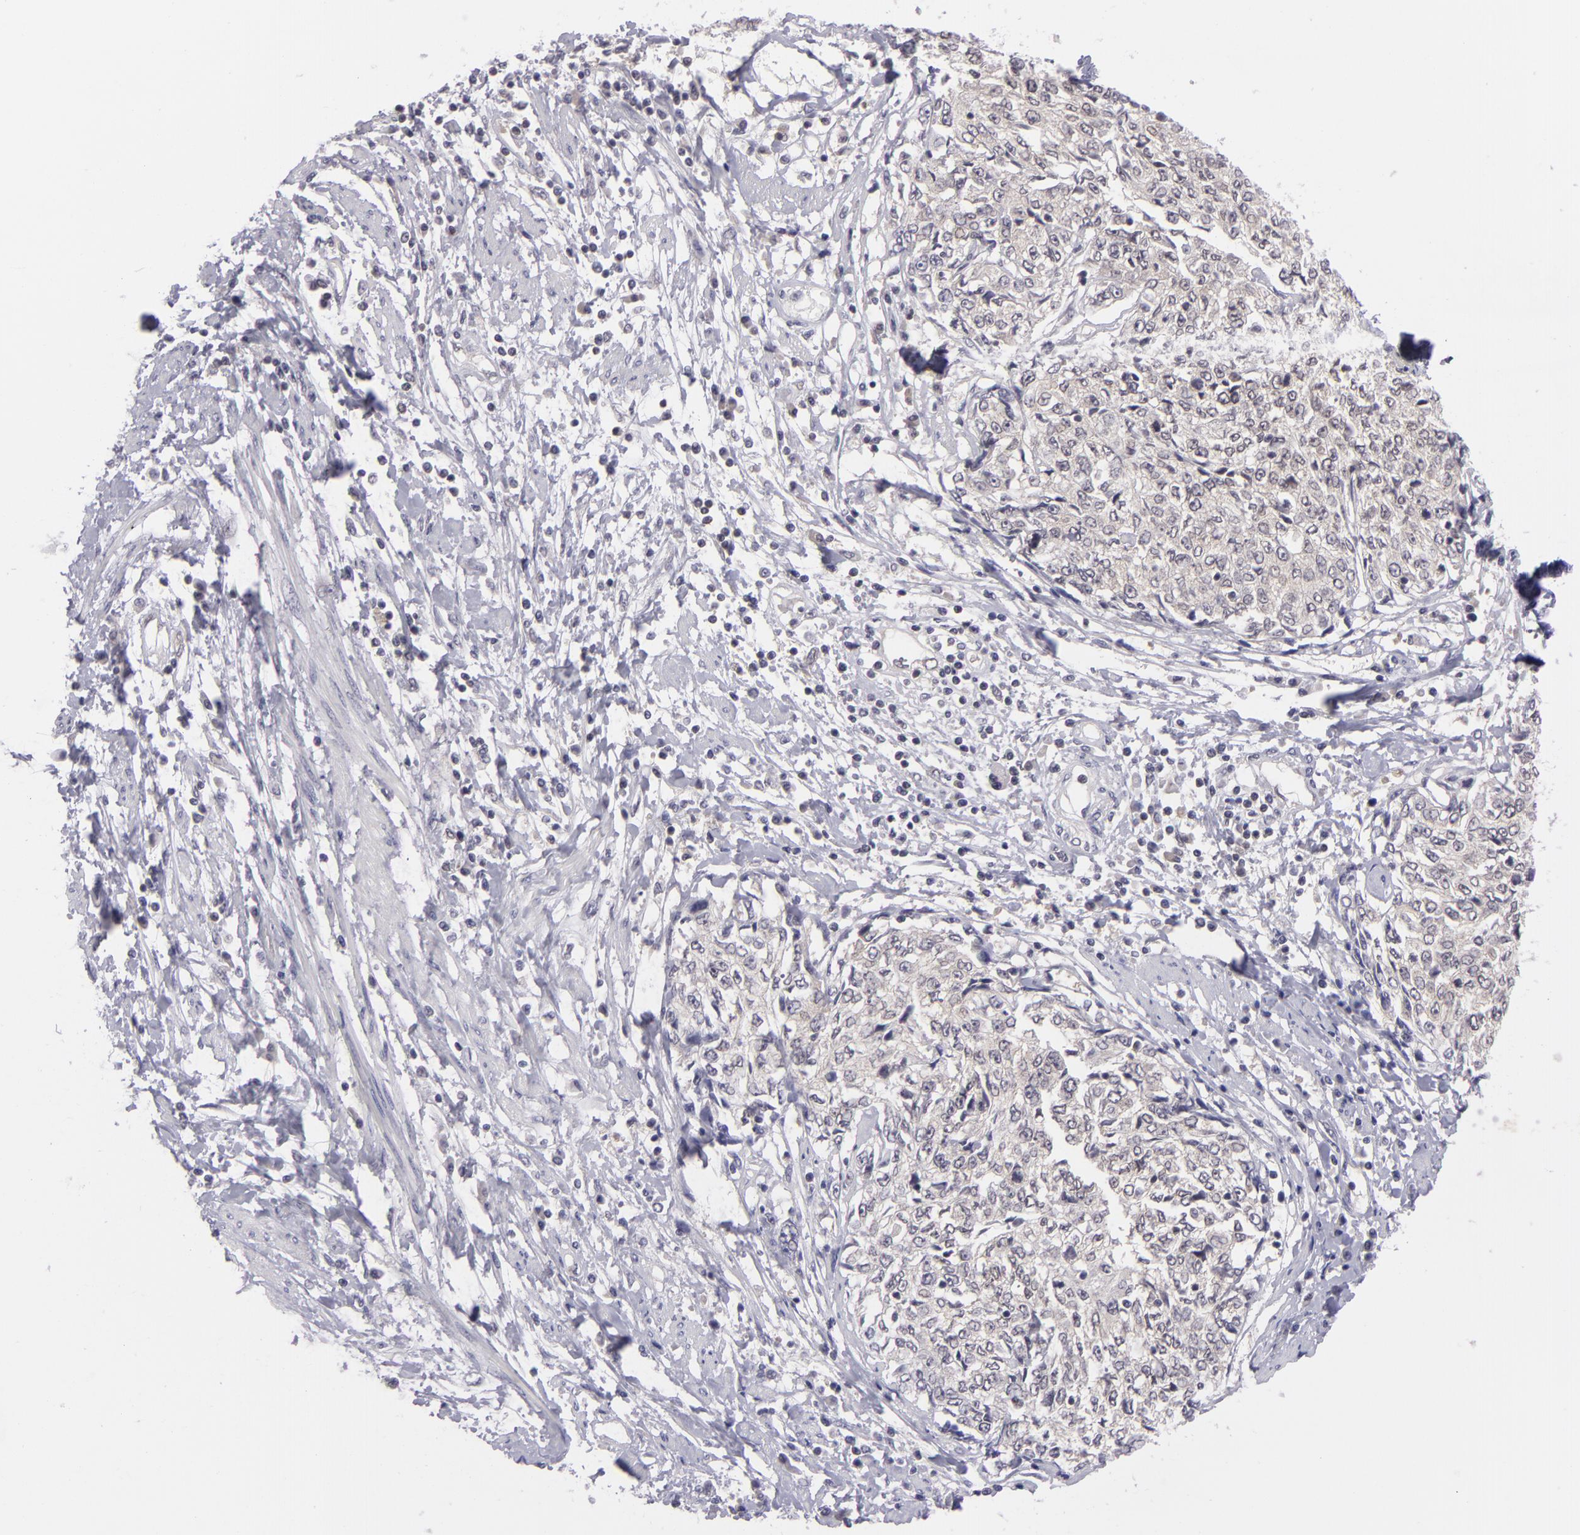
{"staining": {"intensity": "weak", "quantity": "<25%", "location": "cytoplasmic/membranous"}, "tissue": "cervical cancer", "cell_type": "Tumor cells", "image_type": "cancer", "snomed": [{"axis": "morphology", "description": "Squamous cell carcinoma, NOS"}, {"axis": "topography", "description": "Cervix"}], "caption": "DAB immunohistochemical staining of cervical cancer reveals no significant staining in tumor cells.", "gene": "BCL10", "patient": {"sex": "female", "age": 57}}